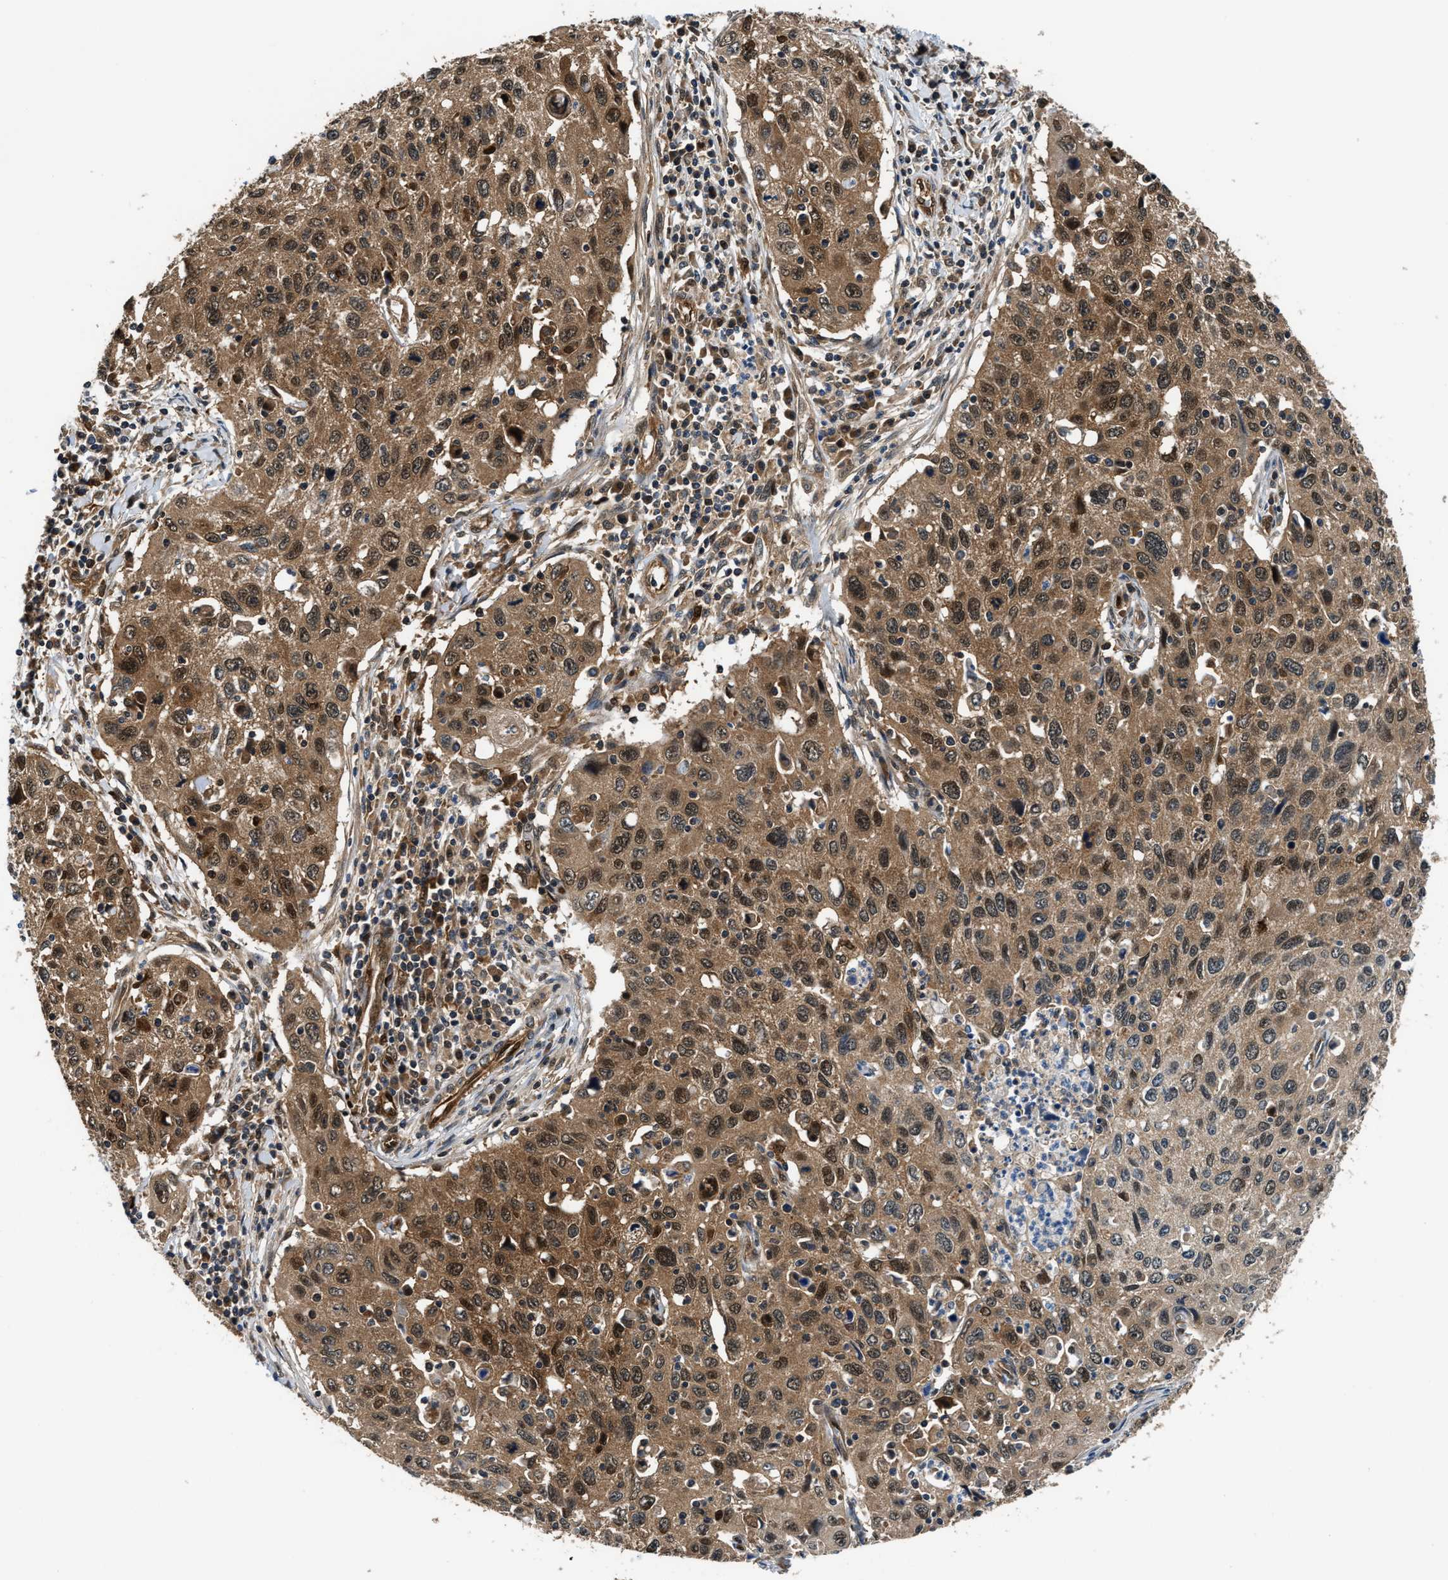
{"staining": {"intensity": "moderate", "quantity": ">75%", "location": "cytoplasmic/membranous,nuclear"}, "tissue": "cervical cancer", "cell_type": "Tumor cells", "image_type": "cancer", "snomed": [{"axis": "morphology", "description": "Squamous cell carcinoma, NOS"}, {"axis": "topography", "description": "Cervix"}], "caption": "IHC staining of cervical cancer, which shows medium levels of moderate cytoplasmic/membranous and nuclear staining in approximately >75% of tumor cells indicating moderate cytoplasmic/membranous and nuclear protein expression. The staining was performed using DAB (brown) for protein detection and nuclei were counterstained in hematoxylin (blue).", "gene": "PPA1", "patient": {"sex": "female", "age": 53}}